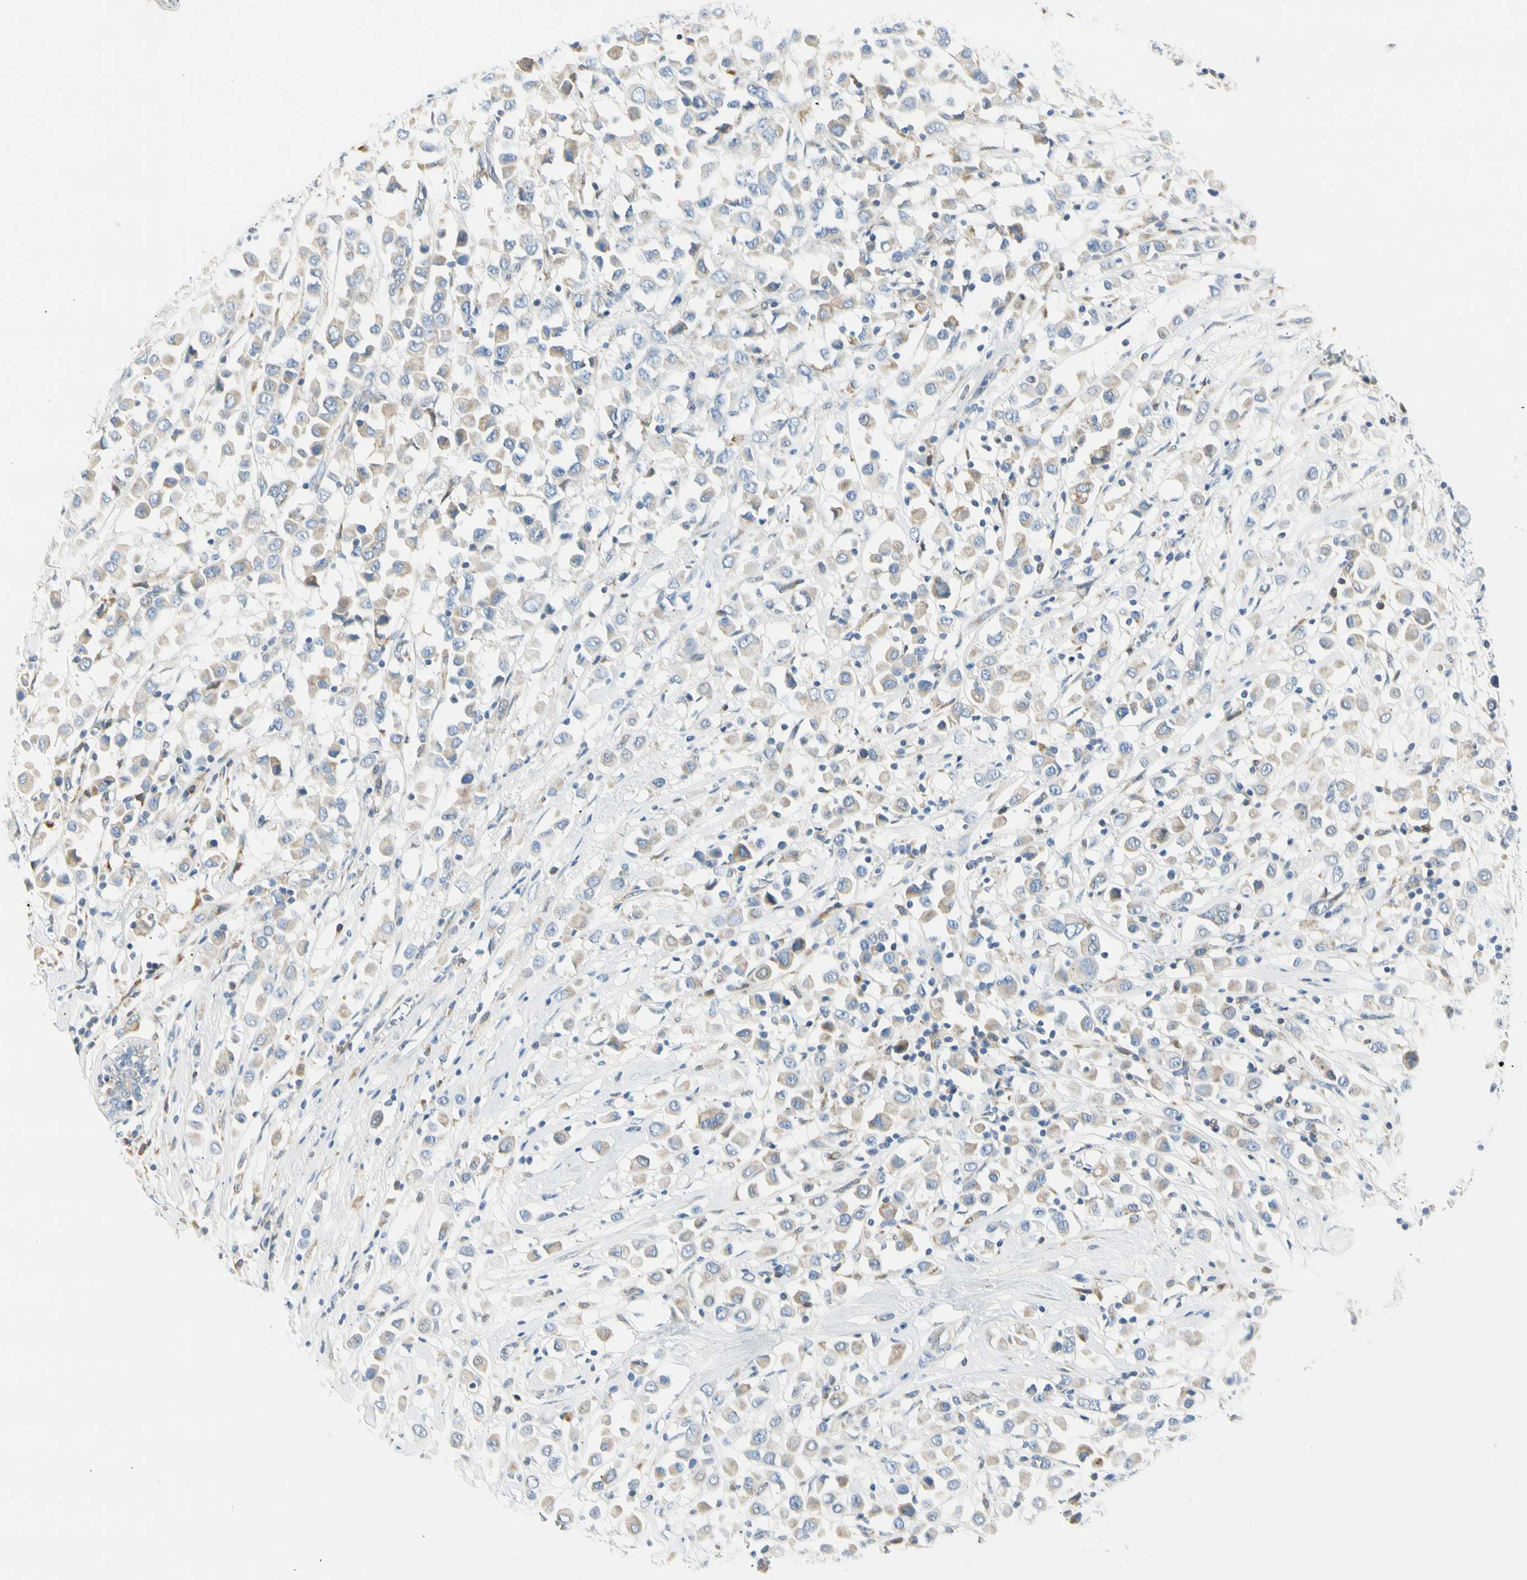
{"staining": {"intensity": "weak", "quantity": "25%-75%", "location": "cytoplasmic/membranous"}, "tissue": "breast cancer", "cell_type": "Tumor cells", "image_type": "cancer", "snomed": [{"axis": "morphology", "description": "Duct carcinoma"}, {"axis": "topography", "description": "Breast"}], "caption": "Tumor cells reveal low levels of weak cytoplasmic/membranous expression in approximately 25%-75% of cells in breast infiltrating ductal carcinoma.", "gene": "TNFSF11", "patient": {"sex": "female", "age": 61}}